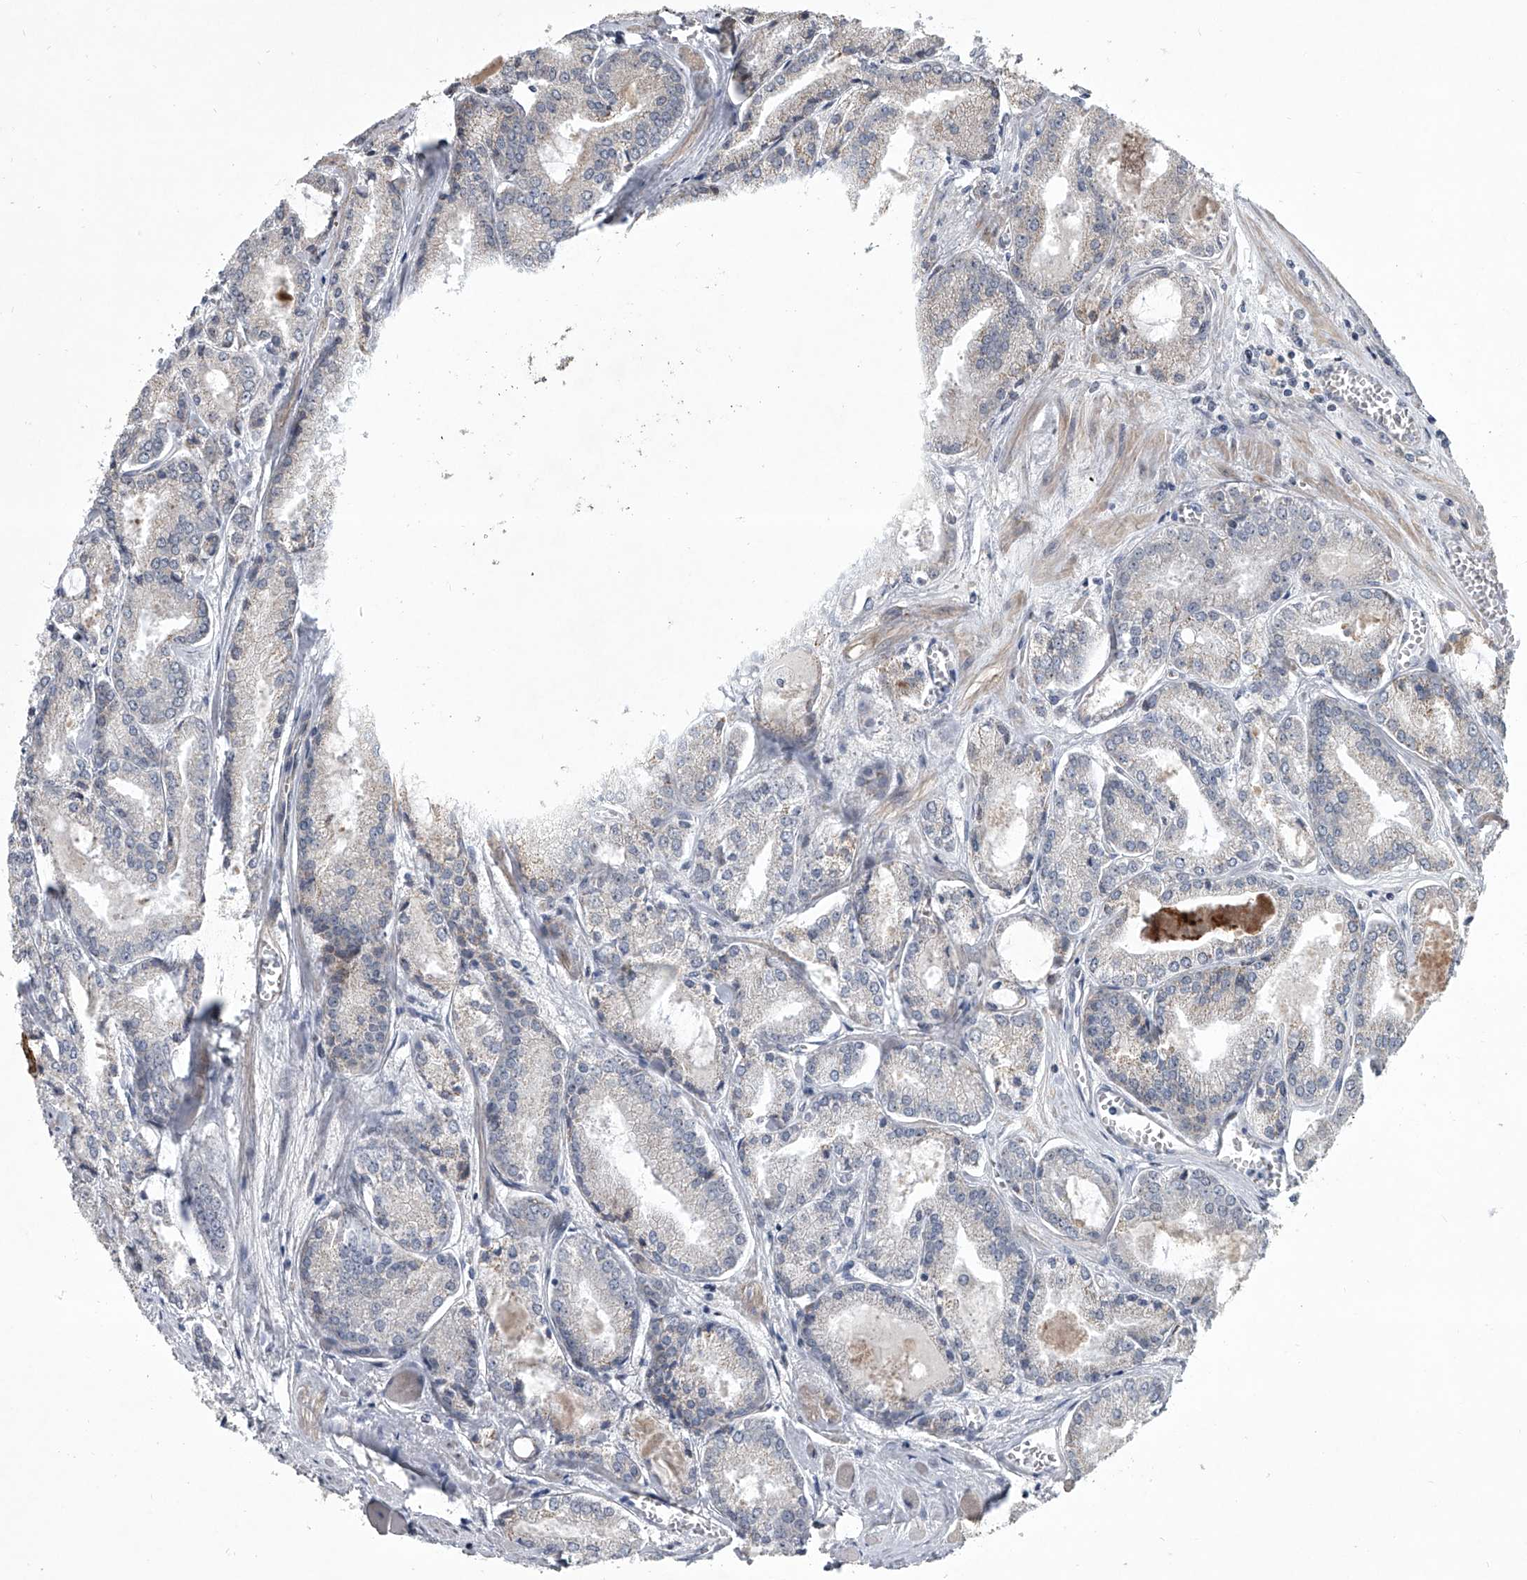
{"staining": {"intensity": "negative", "quantity": "none", "location": "none"}, "tissue": "prostate cancer", "cell_type": "Tumor cells", "image_type": "cancer", "snomed": [{"axis": "morphology", "description": "Adenocarcinoma, Low grade"}, {"axis": "topography", "description": "Prostate"}], "caption": "Protein analysis of prostate cancer shows no significant expression in tumor cells.", "gene": "HEATR6", "patient": {"sex": "male", "age": 67}}